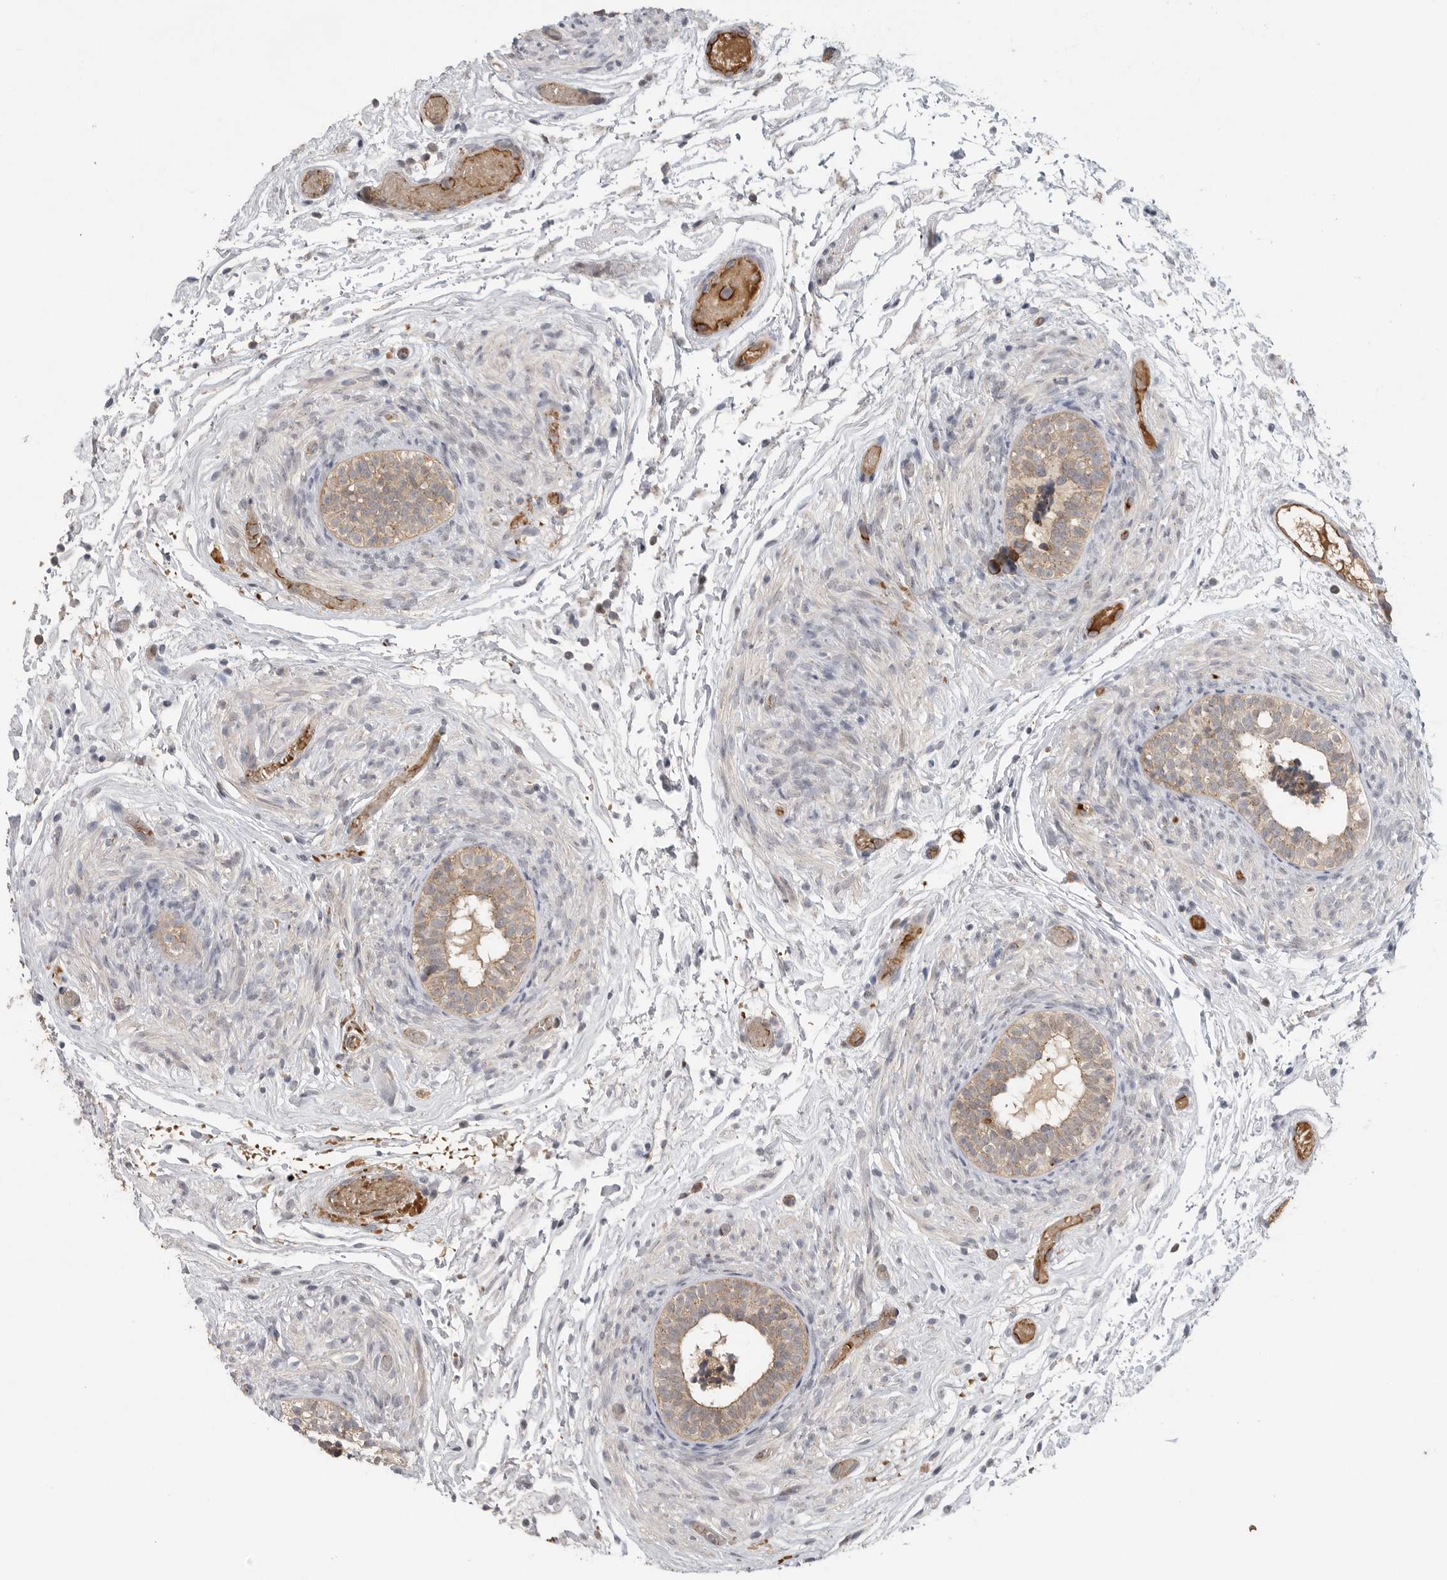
{"staining": {"intensity": "strong", "quantity": ">75%", "location": "cytoplasmic/membranous"}, "tissue": "epididymis", "cell_type": "Glandular cells", "image_type": "normal", "snomed": [{"axis": "morphology", "description": "Normal tissue, NOS"}, {"axis": "topography", "description": "Epididymis"}], "caption": "Immunohistochemical staining of unremarkable epididymis displays strong cytoplasmic/membranous protein expression in about >75% of glandular cells.", "gene": "GALNS", "patient": {"sex": "male", "age": 5}}